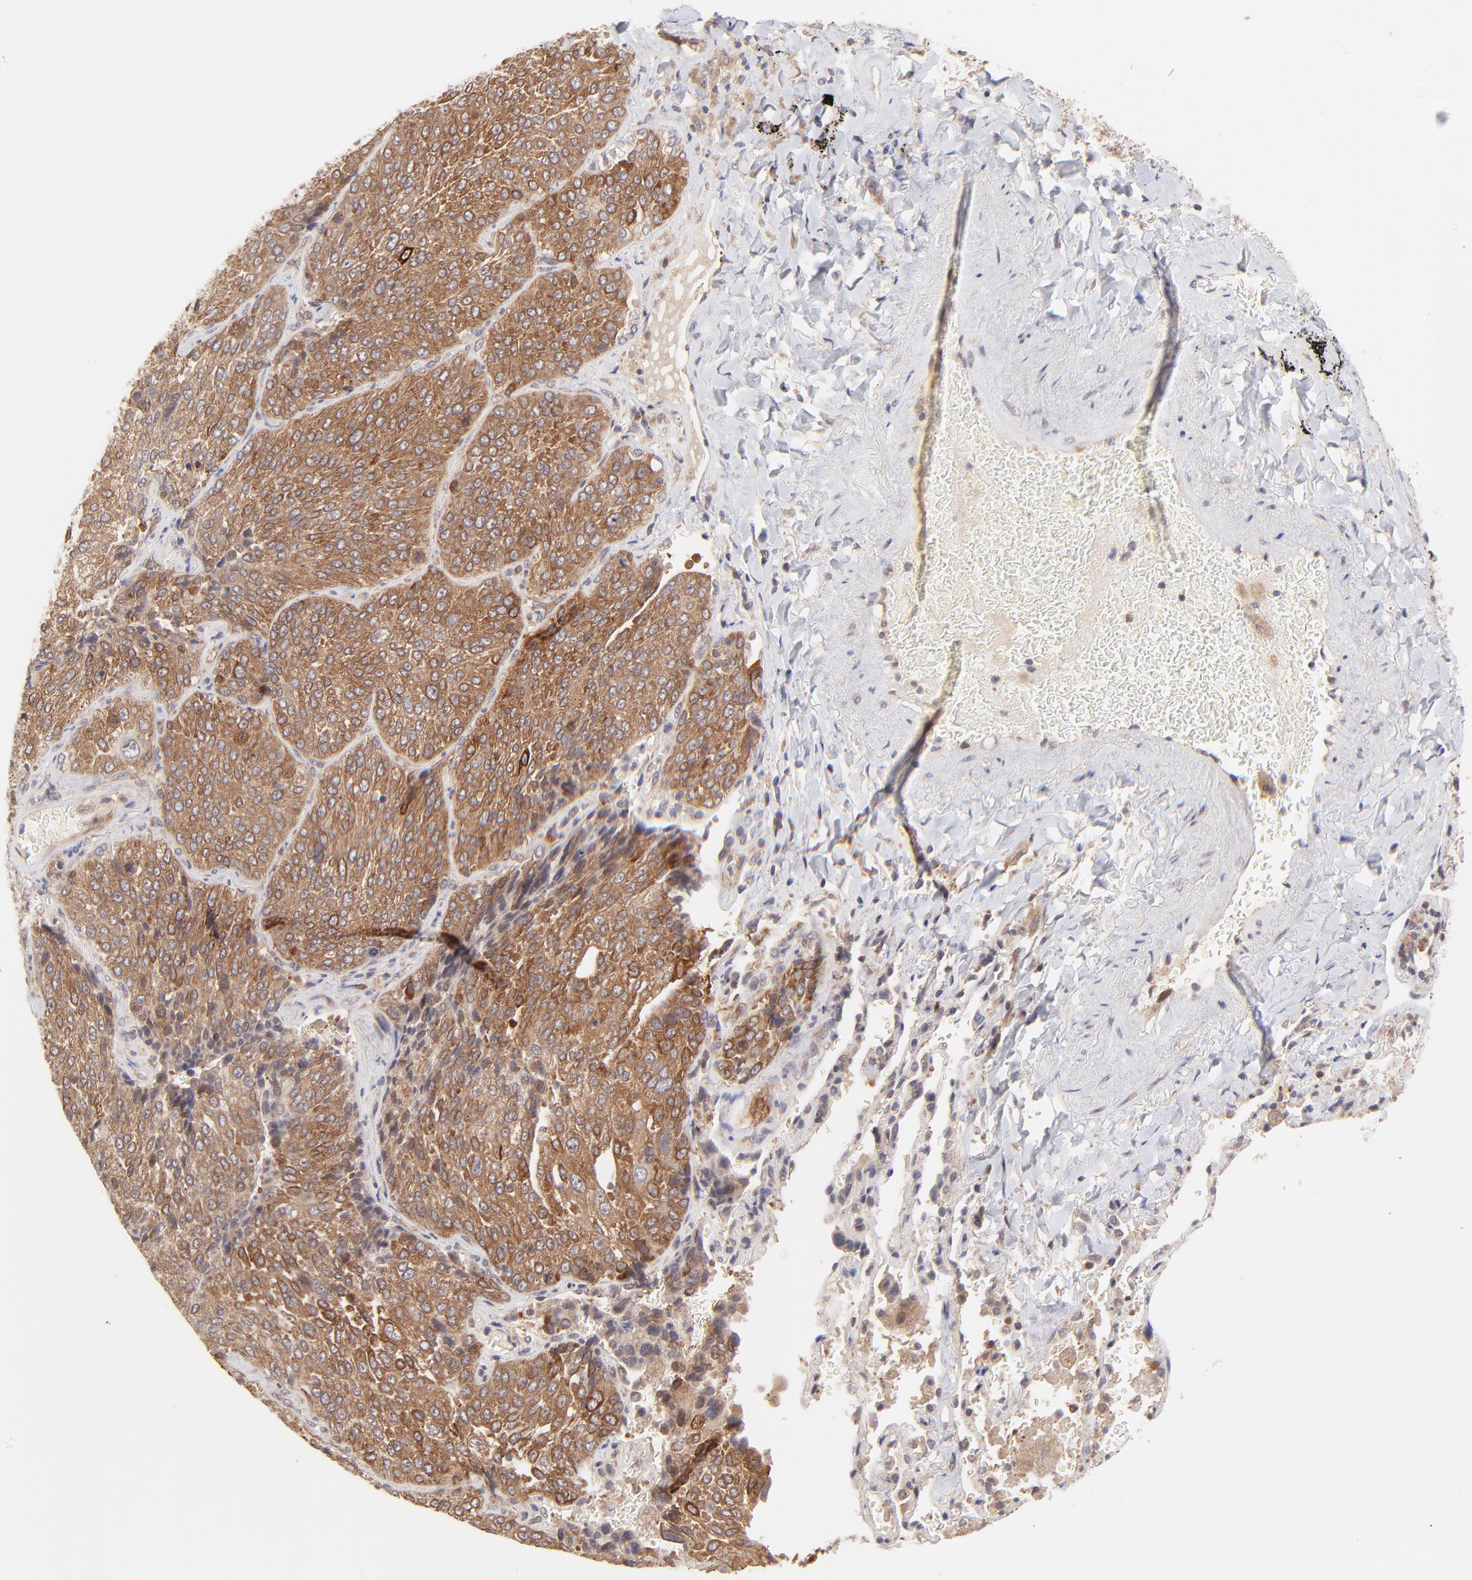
{"staining": {"intensity": "strong", "quantity": ">75%", "location": "cytoplasmic/membranous"}, "tissue": "lung cancer", "cell_type": "Tumor cells", "image_type": "cancer", "snomed": [{"axis": "morphology", "description": "Squamous cell carcinoma, NOS"}, {"axis": "topography", "description": "Lung"}], "caption": "Immunohistochemical staining of lung cancer (squamous cell carcinoma) displays high levels of strong cytoplasmic/membranous protein expression in about >75% of tumor cells.", "gene": "TNRC6B", "patient": {"sex": "male", "age": 54}}